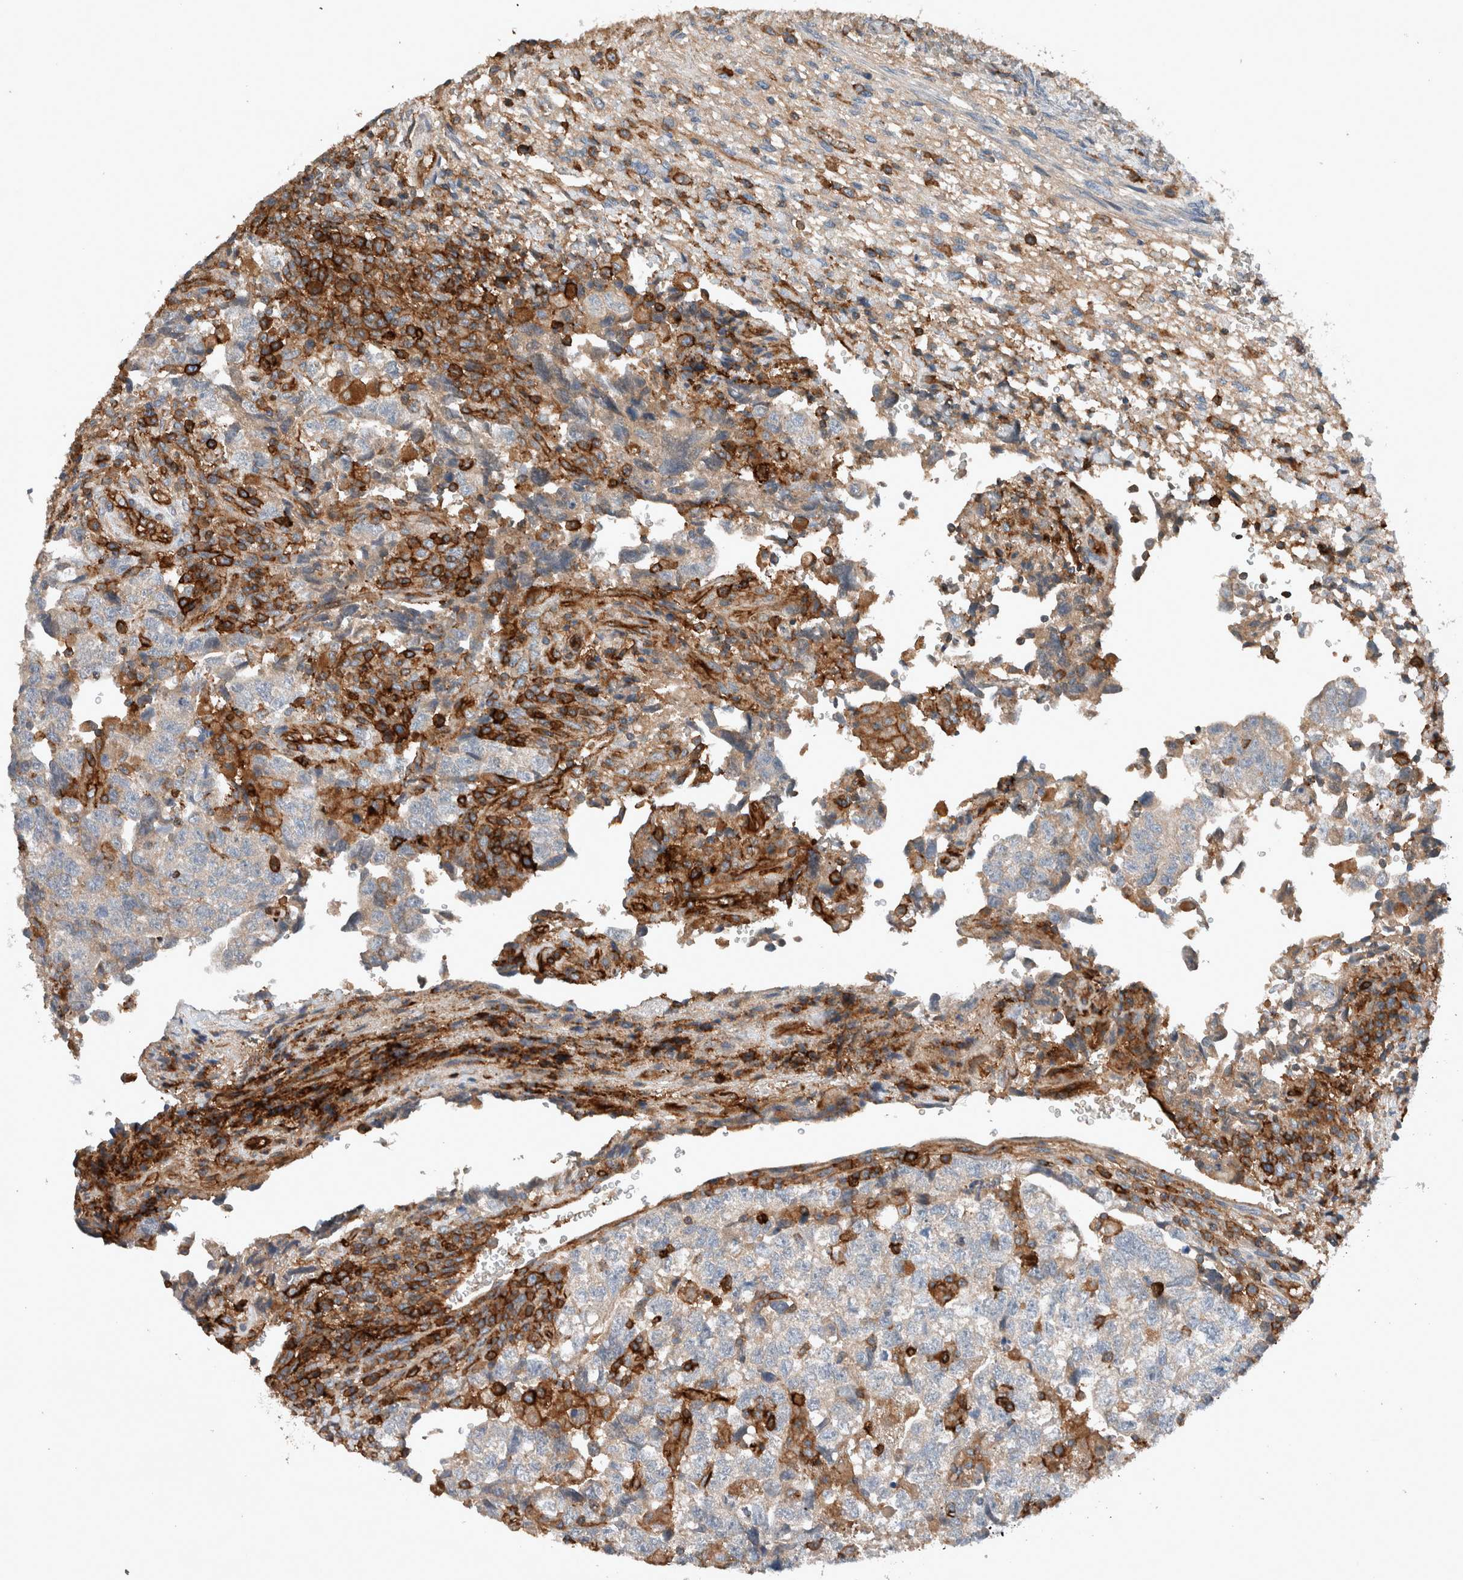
{"staining": {"intensity": "negative", "quantity": "none", "location": "none"}, "tissue": "testis cancer", "cell_type": "Tumor cells", "image_type": "cancer", "snomed": [{"axis": "morphology", "description": "Normal tissue, NOS"}, {"axis": "morphology", "description": "Carcinoma, Embryonal, NOS"}, {"axis": "topography", "description": "Testis"}], "caption": "This histopathology image is of testis cancer (embryonal carcinoma) stained with immunohistochemistry to label a protein in brown with the nuclei are counter-stained blue. There is no staining in tumor cells.", "gene": "UGCG", "patient": {"sex": "male", "age": 36}}